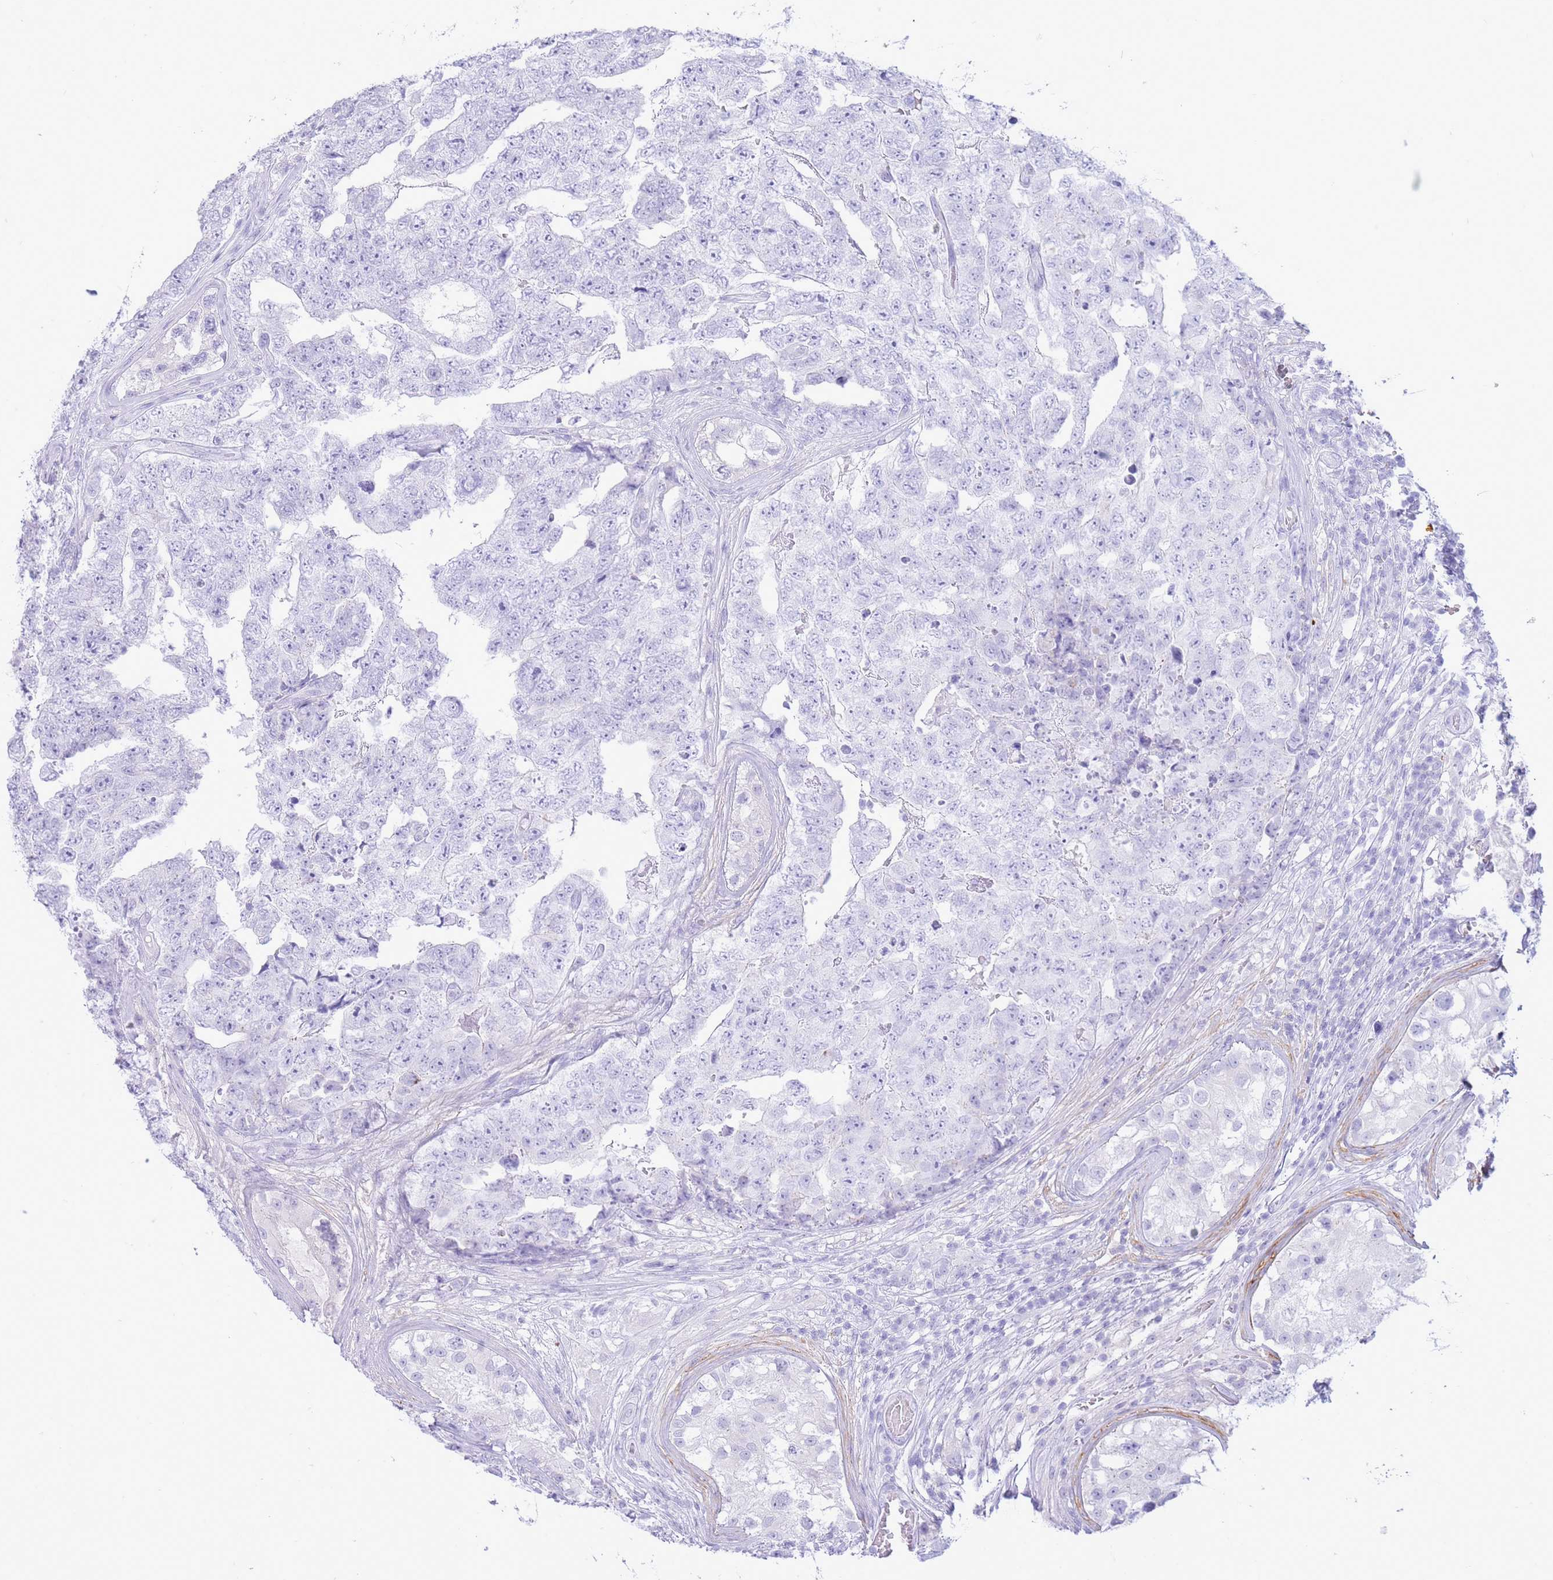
{"staining": {"intensity": "negative", "quantity": "none", "location": "none"}, "tissue": "testis cancer", "cell_type": "Tumor cells", "image_type": "cancer", "snomed": [{"axis": "morphology", "description": "Carcinoma, Embryonal, NOS"}, {"axis": "topography", "description": "Testis"}], "caption": "An image of testis cancer stained for a protein displays no brown staining in tumor cells.", "gene": "VWA8", "patient": {"sex": "male", "age": 25}}